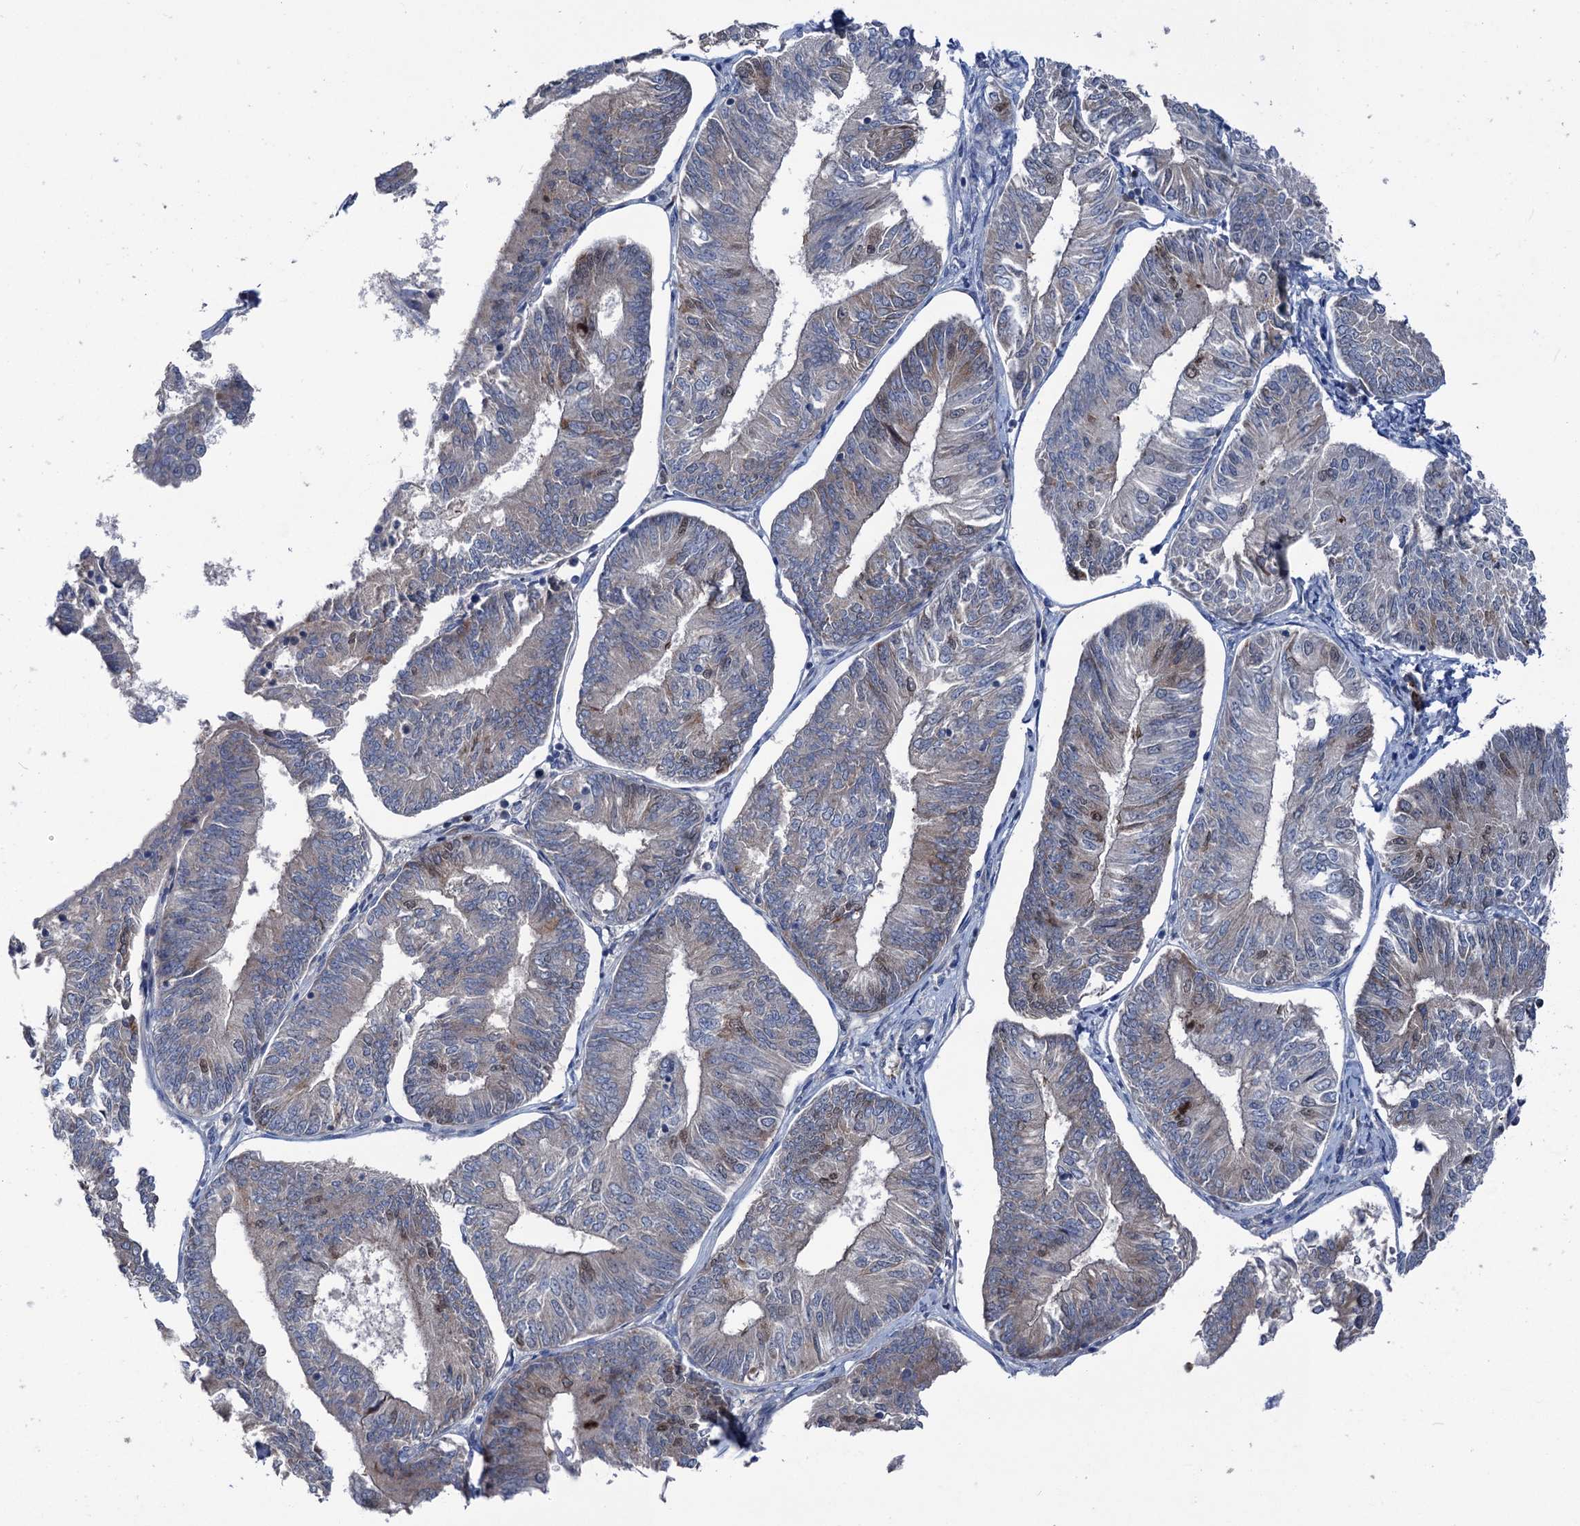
{"staining": {"intensity": "negative", "quantity": "none", "location": "none"}, "tissue": "endometrial cancer", "cell_type": "Tumor cells", "image_type": "cancer", "snomed": [{"axis": "morphology", "description": "Adenocarcinoma, NOS"}, {"axis": "topography", "description": "Endometrium"}], "caption": "Immunohistochemistry photomicrograph of neoplastic tissue: endometrial cancer stained with DAB (3,3'-diaminobenzidine) demonstrates no significant protein staining in tumor cells. (DAB (3,3'-diaminobenzidine) immunohistochemistry (IHC) visualized using brightfield microscopy, high magnification).", "gene": "NCAPD2", "patient": {"sex": "female", "age": 58}}